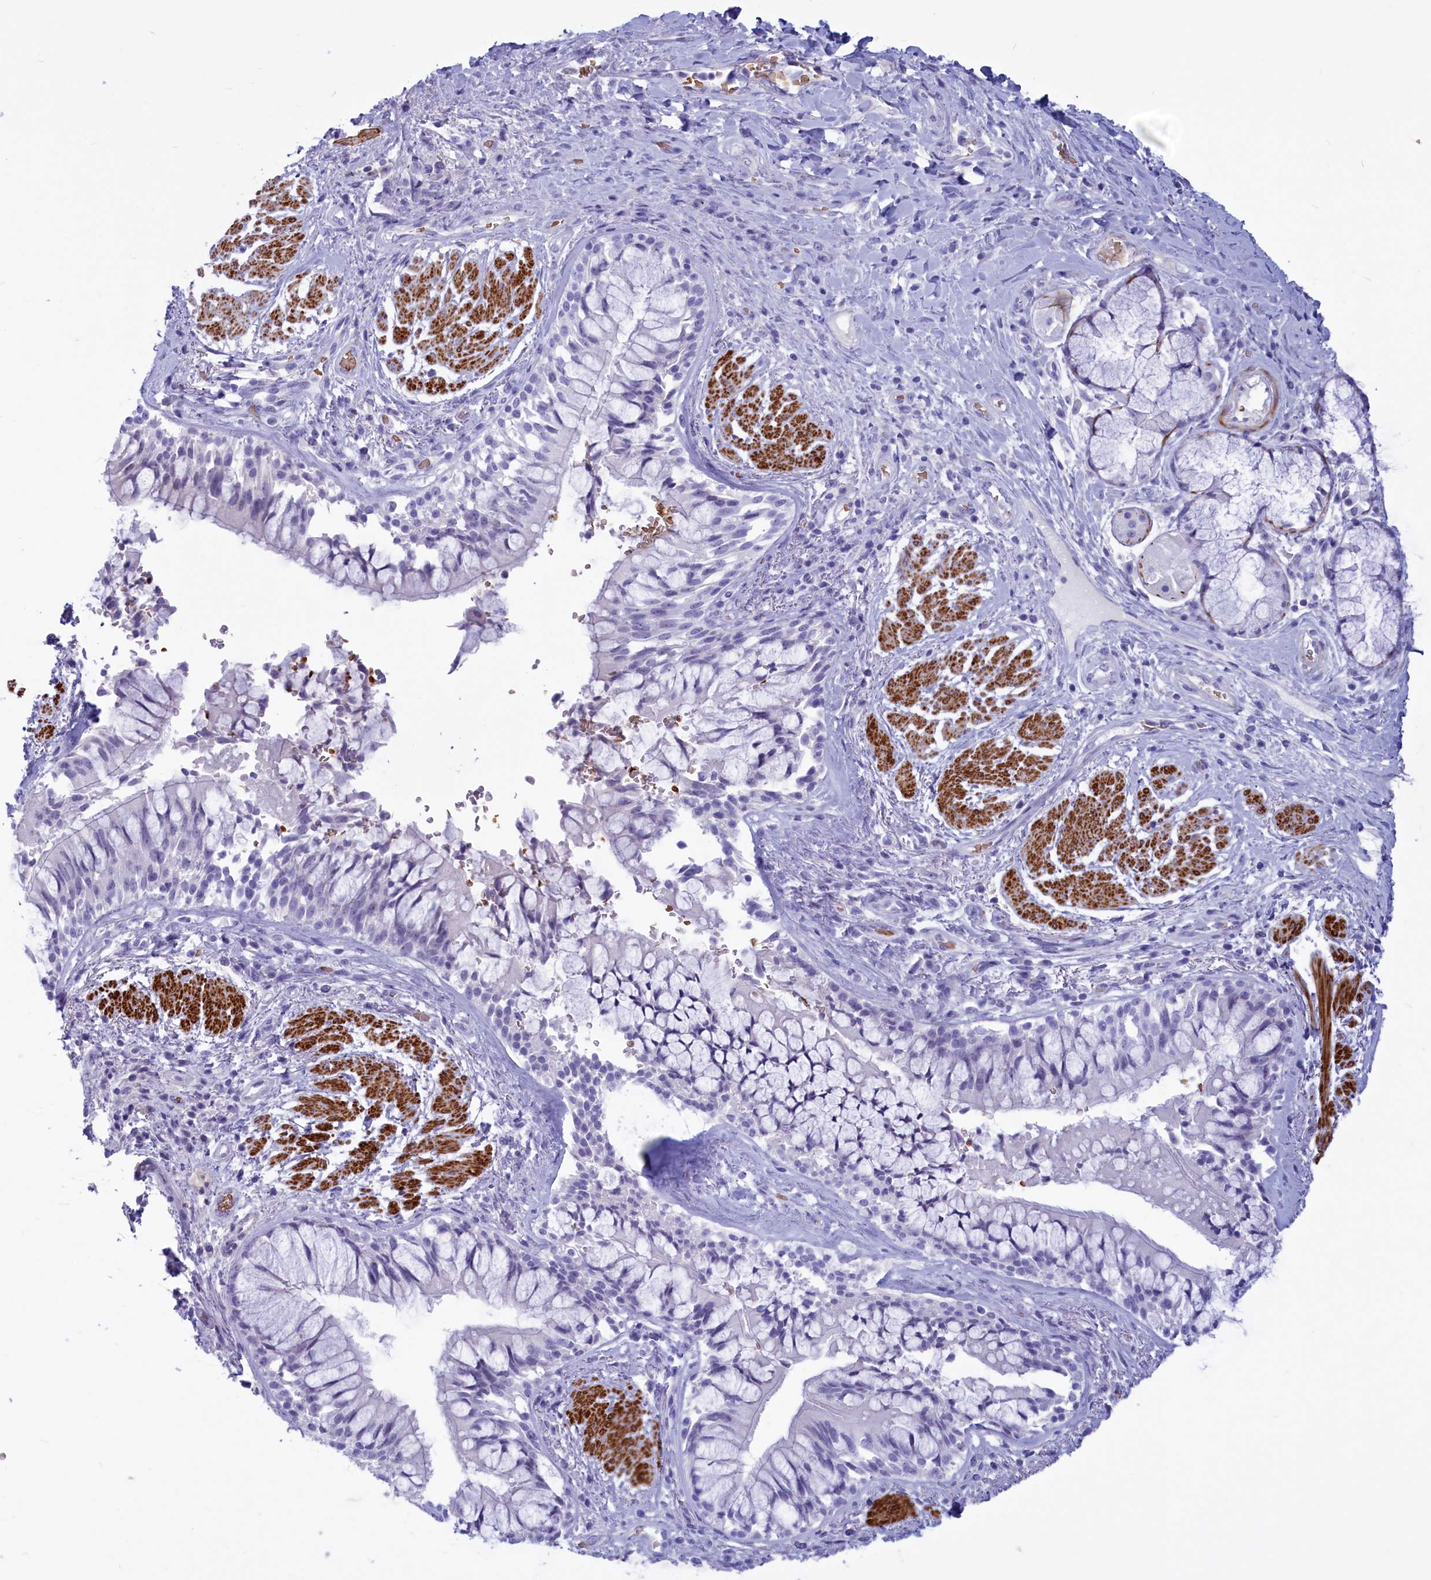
{"staining": {"intensity": "negative", "quantity": "none", "location": "none"}, "tissue": "adipose tissue", "cell_type": "Adipocytes", "image_type": "normal", "snomed": [{"axis": "morphology", "description": "Normal tissue, NOS"}, {"axis": "morphology", "description": "Squamous cell carcinoma, NOS"}, {"axis": "topography", "description": "Bronchus"}, {"axis": "topography", "description": "Lung"}], "caption": "This is an immunohistochemistry (IHC) photomicrograph of benign human adipose tissue. There is no expression in adipocytes.", "gene": "GAPDHS", "patient": {"sex": "male", "age": 64}}